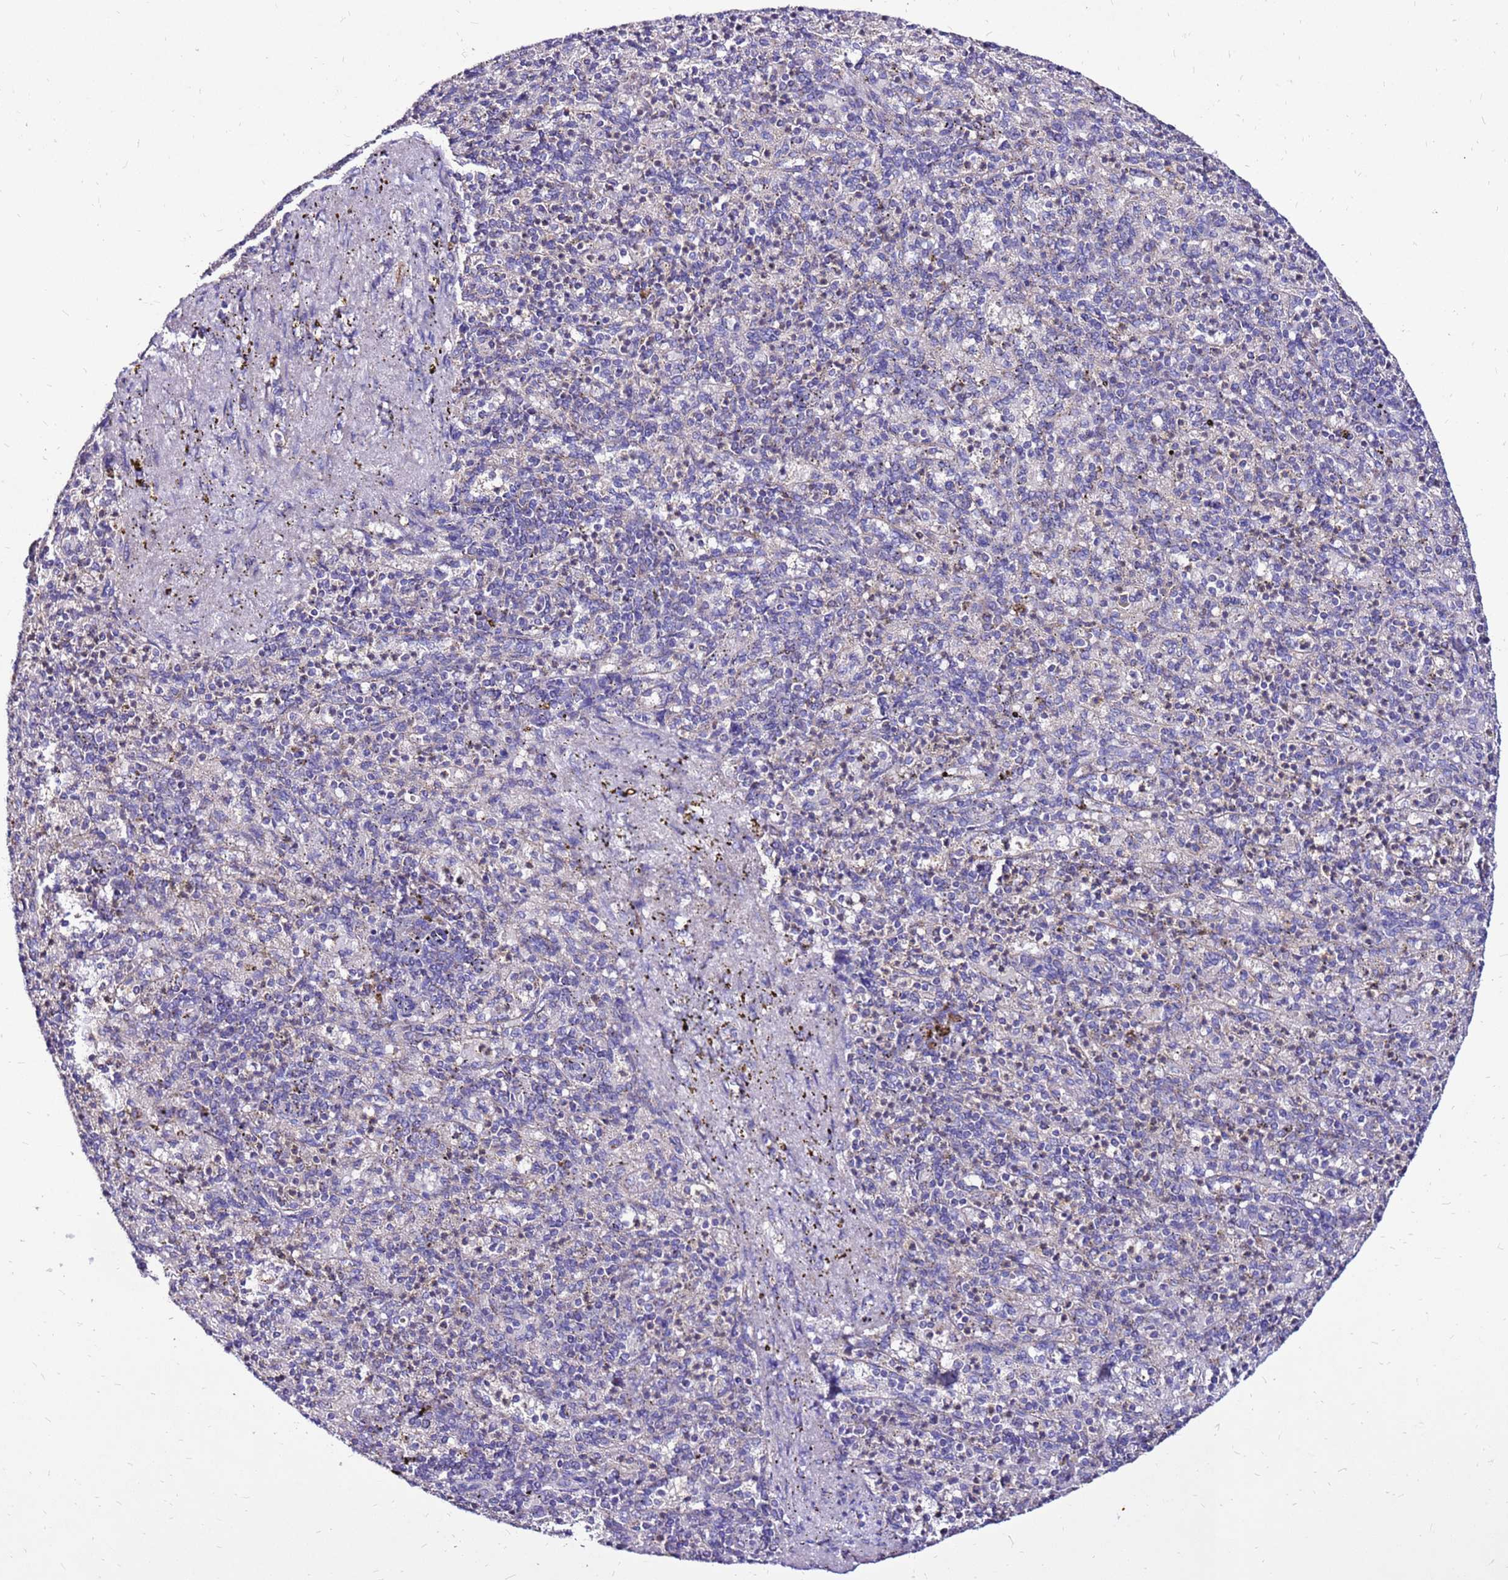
{"staining": {"intensity": "negative", "quantity": "none", "location": "none"}, "tissue": "spleen", "cell_type": "Cells in red pulp", "image_type": "normal", "snomed": [{"axis": "morphology", "description": "Normal tissue, NOS"}, {"axis": "topography", "description": "Spleen"}], "caption": "Immunohistochemical staining of normal human spleen reveals no significant staining in cells in red pulp.", "gene": "TMEM106C", "patient": {"sex": "female", "age": 74}}